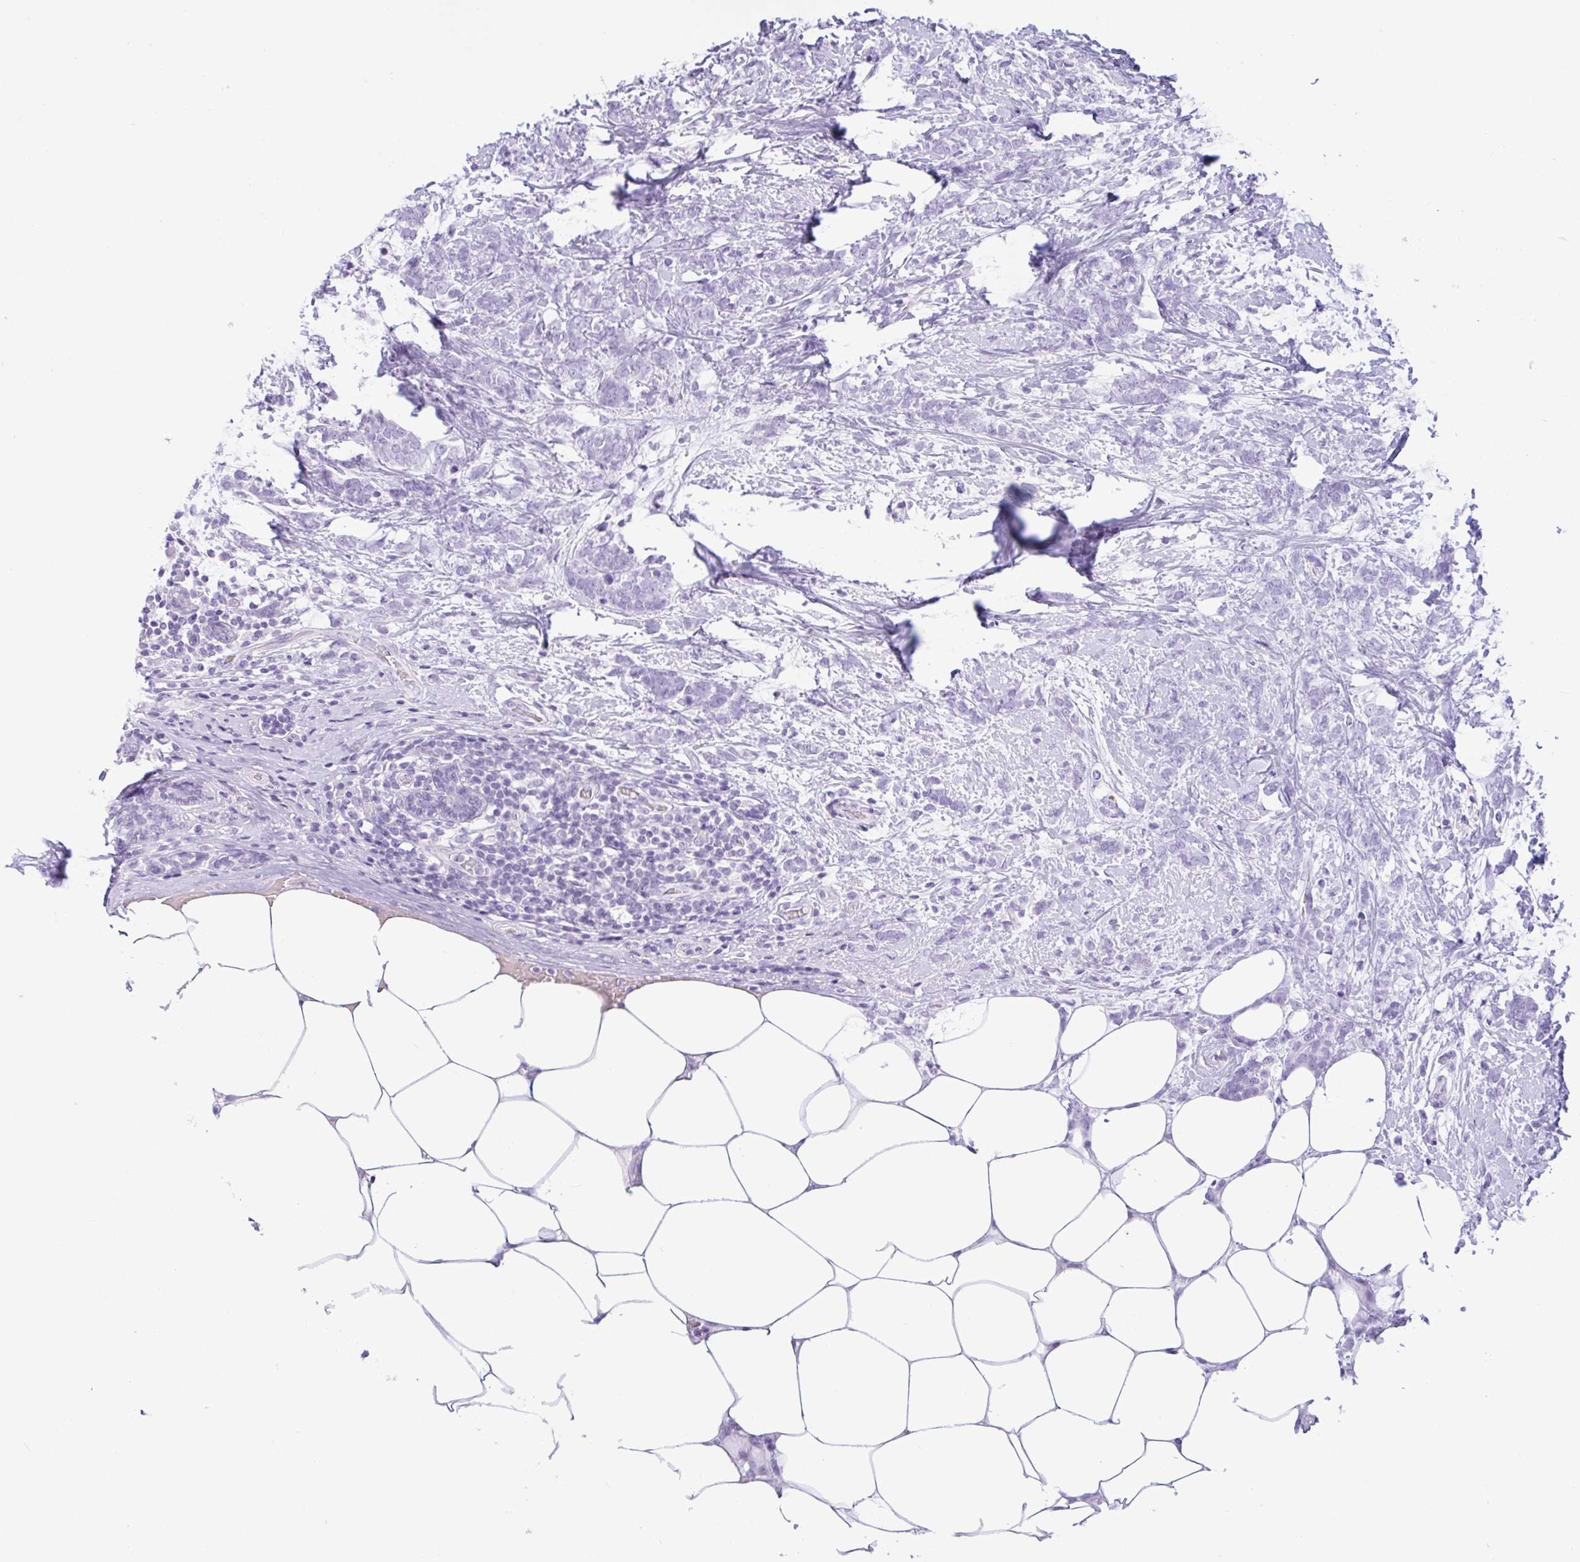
{"staining": {"intensity": "negative", "quantity": "none", "location": "none"}, "tissue": "breast cancer", "cell_type": "Tumor cells", "image_type": "cancer", "snomed": [{"axis": "morphology", "description": "Lobular carcinoma"}, {"axis": "topography", "description": "Breast"}], "caption": "This is an immunohistochemistry (IHC) photomicrograph of breast cancer. There is no positivity in tumor cells.", "gene": "CTSE", "patient": {"sex": "female", "age": 58}}